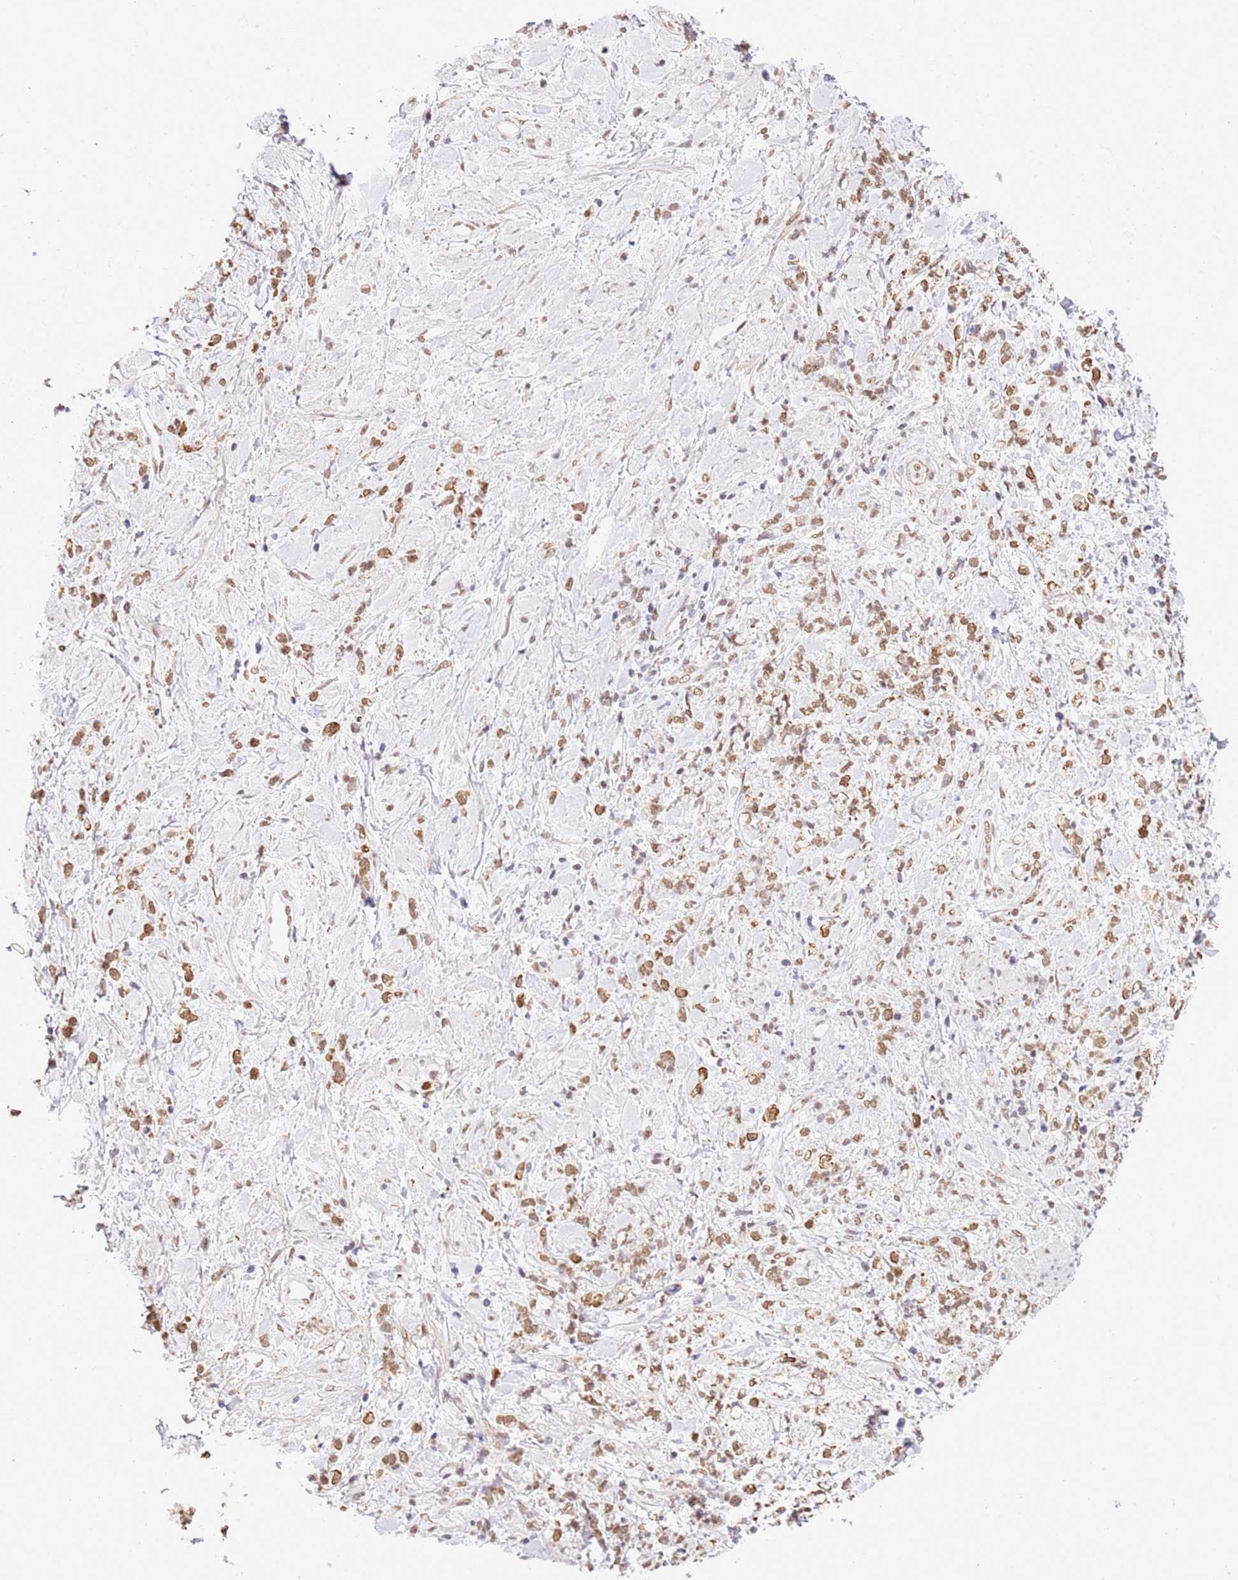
{"staining": {"intensity": "moderate", "quantity": ">75%", "location": "nuclear"}, "tissue": "stomach cancer", "cell_type": "Tumor cells", "image_type": "cancer", "snomed": [{"axis": "morphology", "description": "Adenocarcinoma, NOS"}, {"axis": "topography", "description": "Stomach"}], "caption": "Immunohistochemical staining of human stomach adenocarcinoma exhibits medium levels of moderate nuclear staining in approximately >75% of tumor cells.", "gene": "TRIM32", "patient": {"sex": "female", "age": 60}}